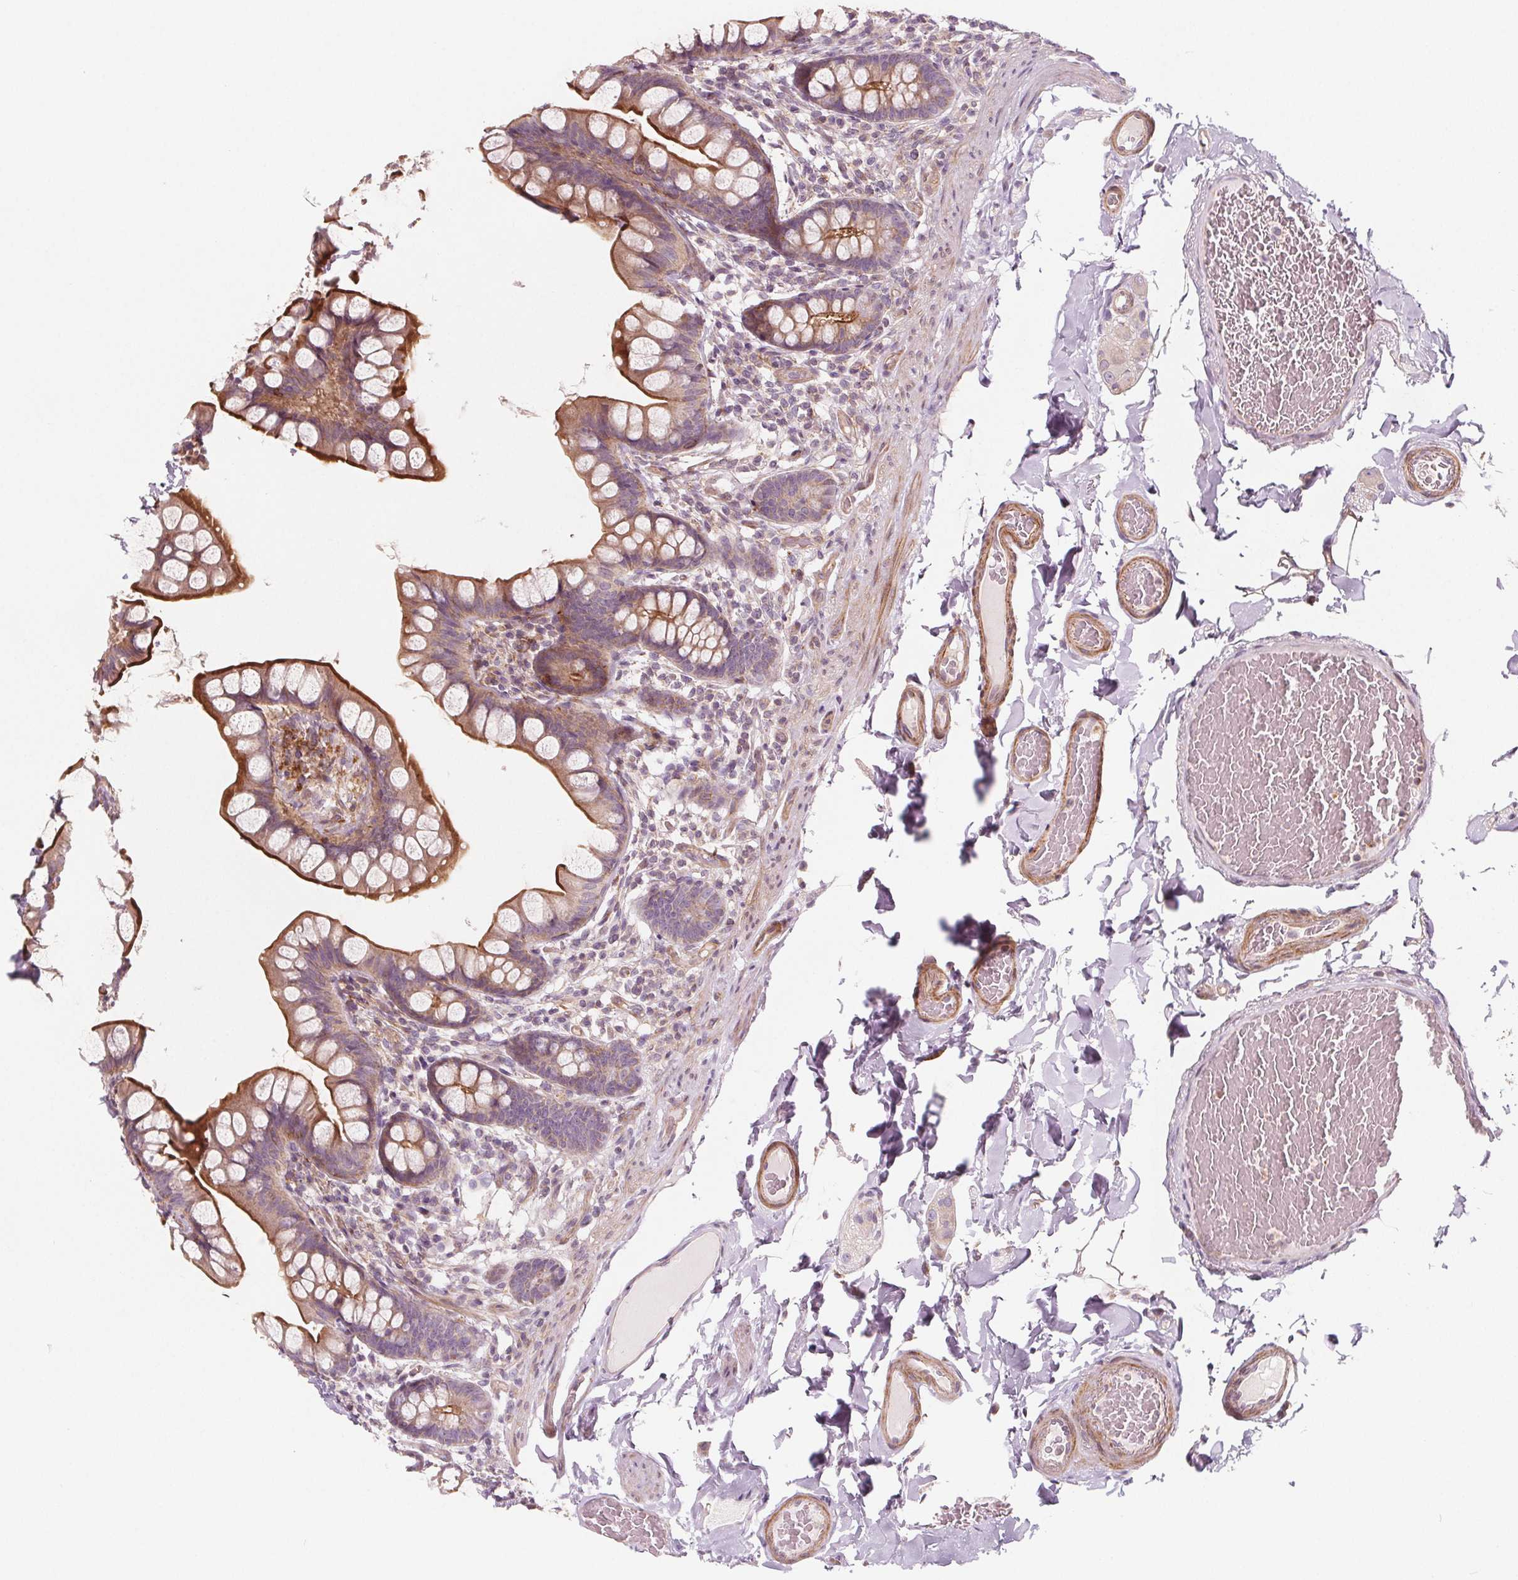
{"staining": {"intensity": "moderate", "quantity": "25%-75%", "location": "cytoplasmic/membranous"}, "tissue": "small intestine", "cell_type": "Glandular cells", "image_type": "normal", "snomed": [{"axis": "morphology", "description": "Normal tissue, NOS"}, {"axis": "topography", "description": "Small intestine"}], "caption": "Glandular cells exhibit medium levels of moderate cytoplasmic/membranous staining in approximately 25%-75% of cells in benign small intestine. (brown staining indicates protein expression, while blue staining denotes nuclei).", "gene": "ADAM33", "patient": {"sex": "male", "age": 70}}